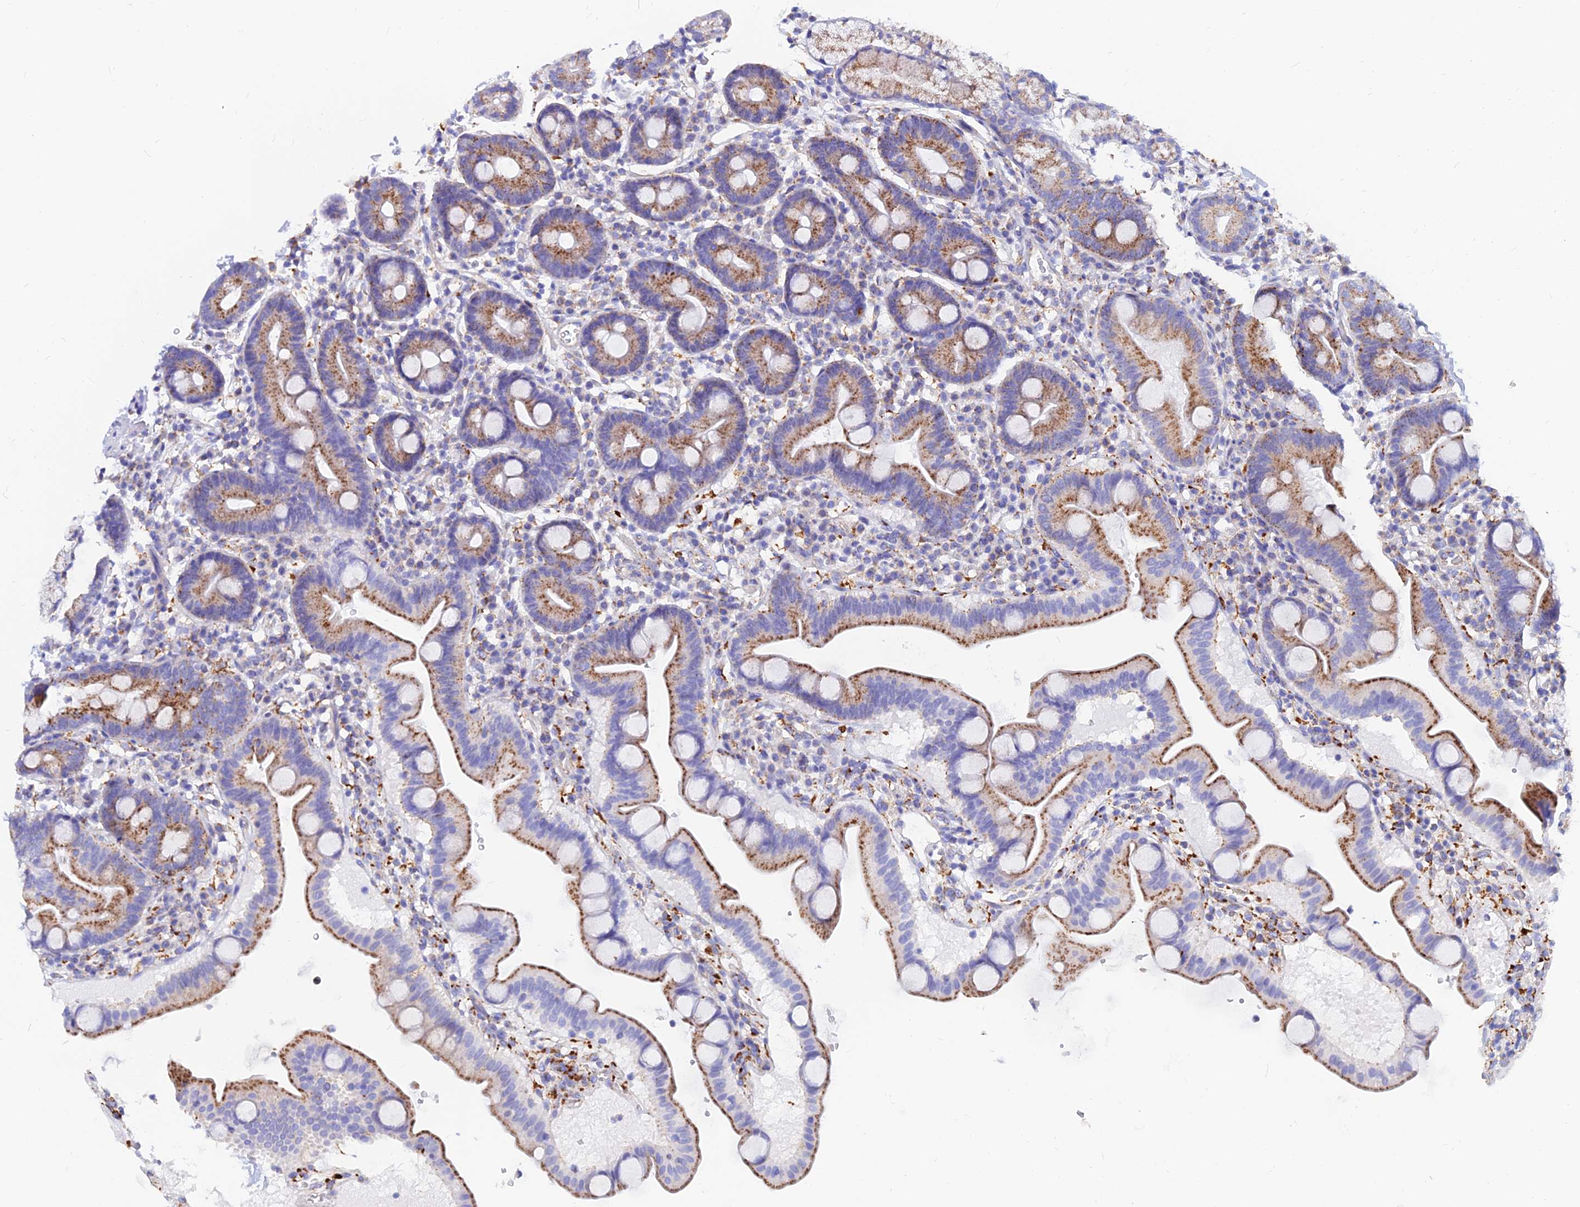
{"staining": {"intensity": "moderate", "quantity": ">75%", "location": "cytoplasmic/membranous"}, "tissue": "duodenum", "cell_type": "Glandular cells", "image_type": "normal", "snomed": [{"axis": "morphology", "description": "Normal tissue, NOS"}, {"axis": "topography", "description": "Duodenum"}], "caption": "This micrograph demonstrates normal duodenum stained with immunohistochemistry to label a protein in brown. The cytoplasmic/membranous of glandular cells show moderate positivity for the protein. Nuclei are counter-stained blue.", "gene": "SPNS1", "patient": {"sex": "male", "age": 54}}